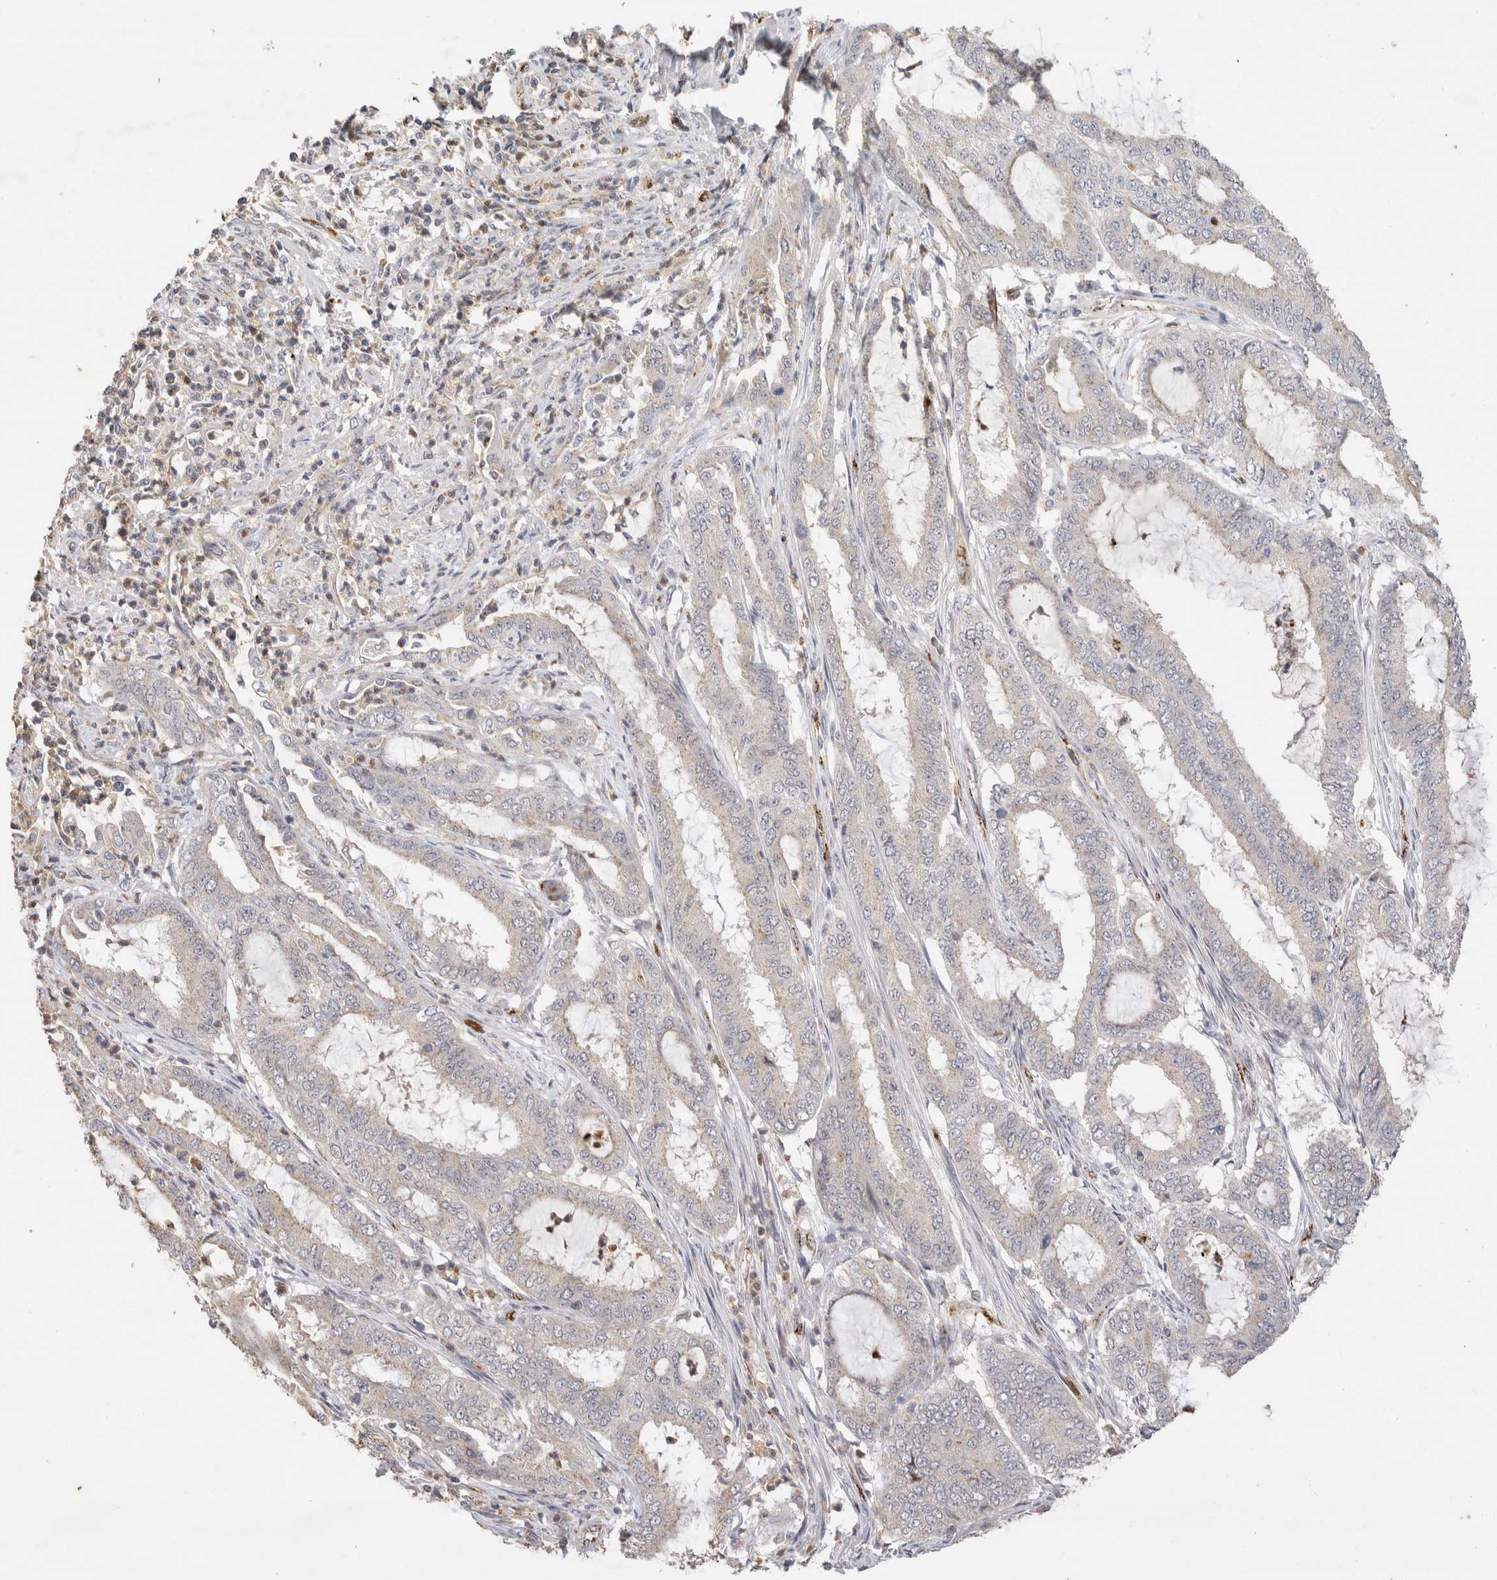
{"staining": {"intensity": "negative", "quantity": "none", "location": "none"}, "tissue": "endometrial cancer", "cell_type": "Tumor cells", "image_type": "cancer", "snomed": [{"axis": "morphology", "description": "Adenocarcinoma, NOS"}, {"axis": "topography", "description": "Endometrium"}], "caption": "Immunohistochemistry micrograph of endometrial cancer stained for a protein (brown), which demonstrates no staining in tumor cells.", "gene": "NSMAF", "patient": {"sex": "female", "age": 51}}